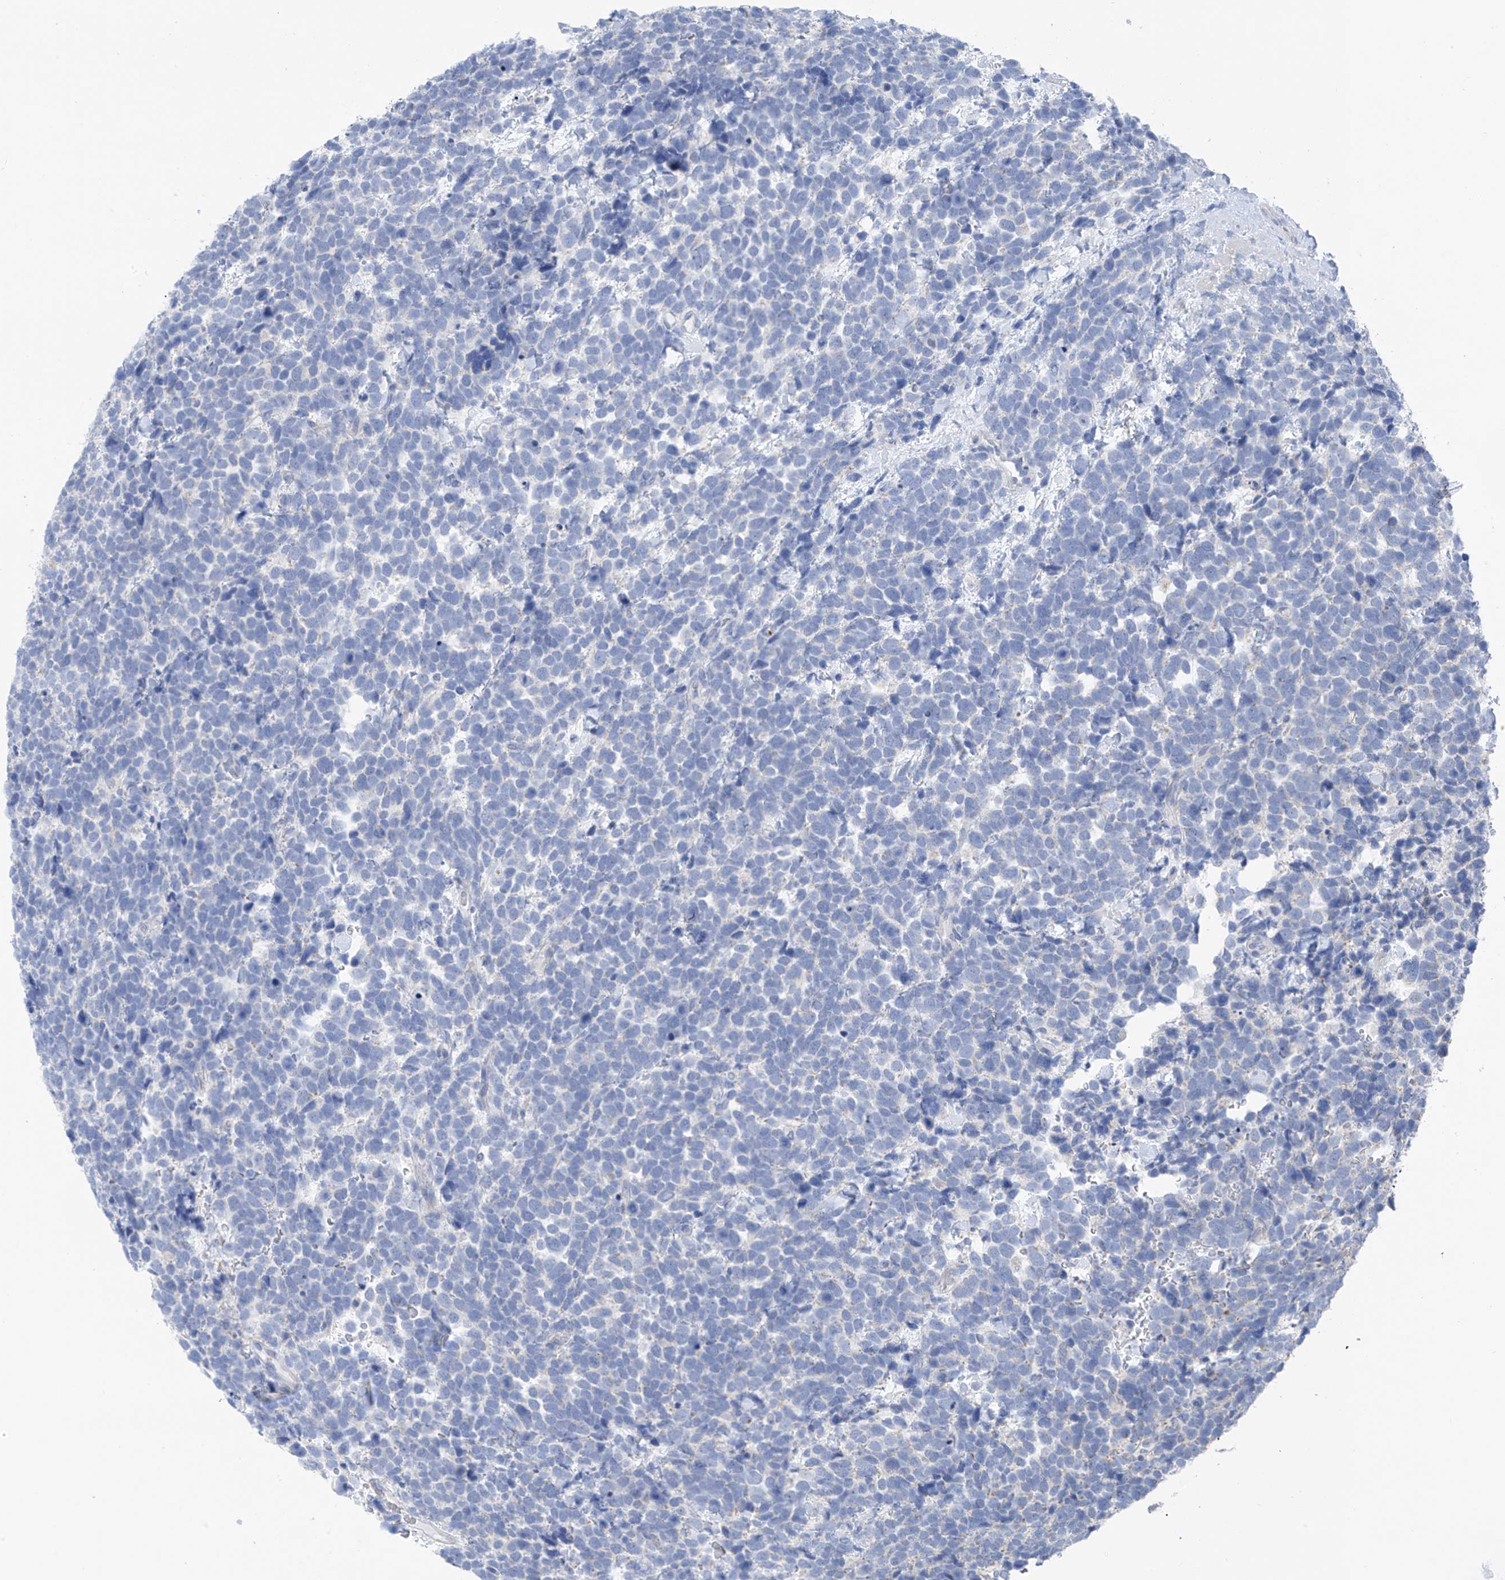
{"staining": {"intensity": "negative", "quantity": "none", "location": "none"}, "tissue": "urothelial cancer", "cell_type": "Tumor cells", "image_type": "cancer", "snomed": [{"axis": "morphology", "description": "Urothelial carcinoma, High grade"}, {"axis": "topography", "description": "Urinary bladder"}], "caption": "The photomicrograph displays no significant expression in tumor cells of urothelial carcinoma (high-grade). The staining was performed using DAB (3,3'-diaminobenzidine) to visualize the protein expression in brown, while the nuclei were stained in blue with hematoxylin (Magnification: 20x).", "gene": "SYN3", "patient": {"sex": "female", "age": 82}}